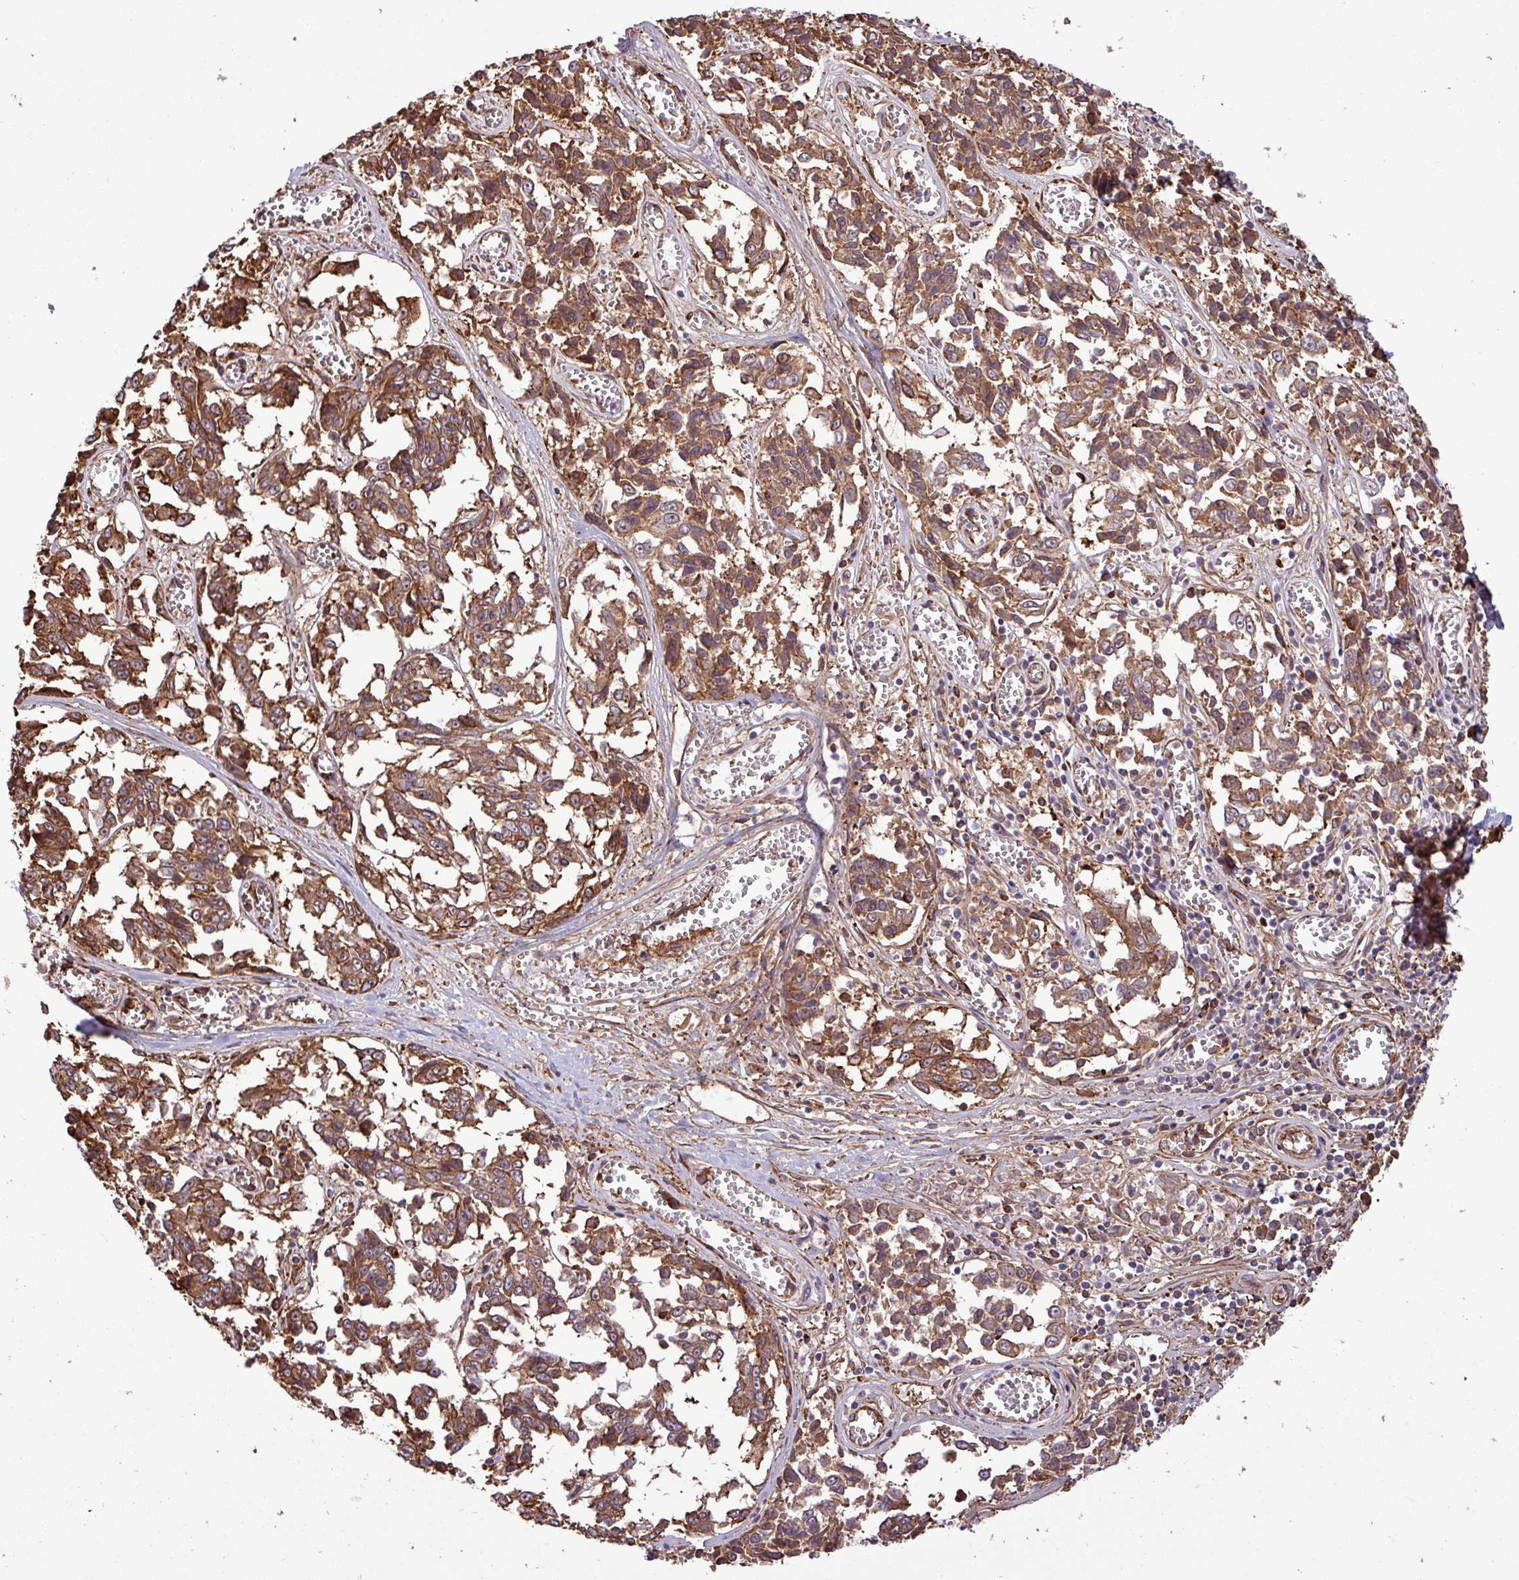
{"staining": {"intensity": "strong", "quantity": ">75%", "location": "cytoplasmic/membranous"}, "tissue": "melanoma", "cell_type": "Tumor cells", "image_type": "cancer", "snomed": [{"axis": "morphology", "description": "Malignant melanoma, NOS"}, {"axis": "topography", "description": "Skin"}], "caption": "Immunohistochemical staining of human malignant melanoma exhibits strong cytoplasmic/membranous protein positivity in about >75% of tumor cells.", "gene": "ZNF300", "patient": {"sex": "female", "age": 64}}